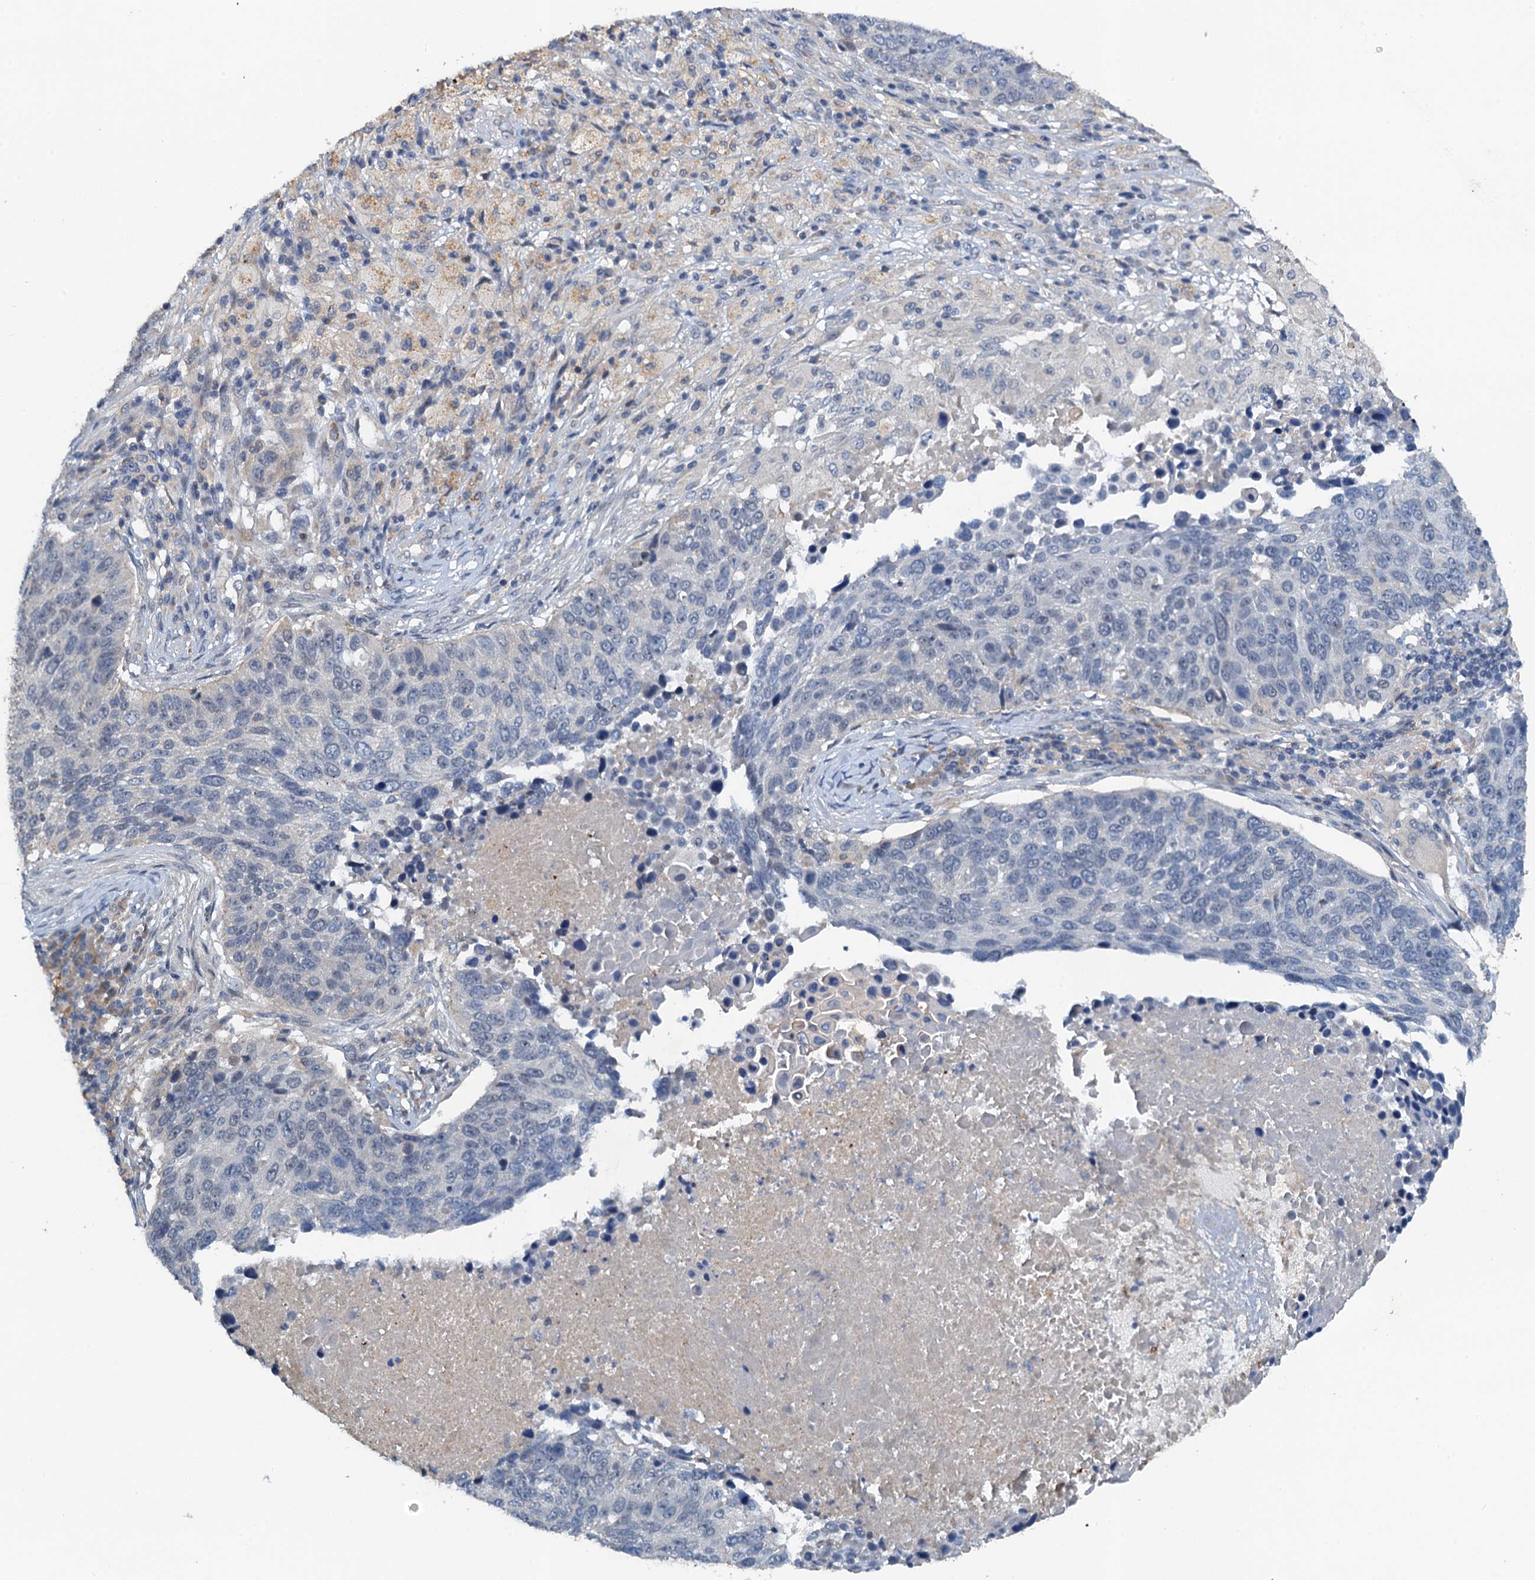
{"staining": {"intensity": "negative", "quantity": "none", "location": "none"}, "tissue": "lung cancer", "cell_type": "Tumor cells", "image_type": "cancer", "snomed": [{"axis": "morphology", "description": "Normal tissue, NOS"}, {"axis": "morphology", "description": "Squamous cell carcinoma, NOS"}, {"axis": "topography", "description": "Lymph node"}, {"axis": "topography", "description": "Lung"}], "caption": "The micrograph exhibits no staining of tumor cells in lung squamous cell carcinoma. (DAB (3,3'-diaminobenzidine) IHC visualized using brightfield microscopy, high magnification).", "gene": "ZNF606", "patient": {"sex": "male", "age": 66}}